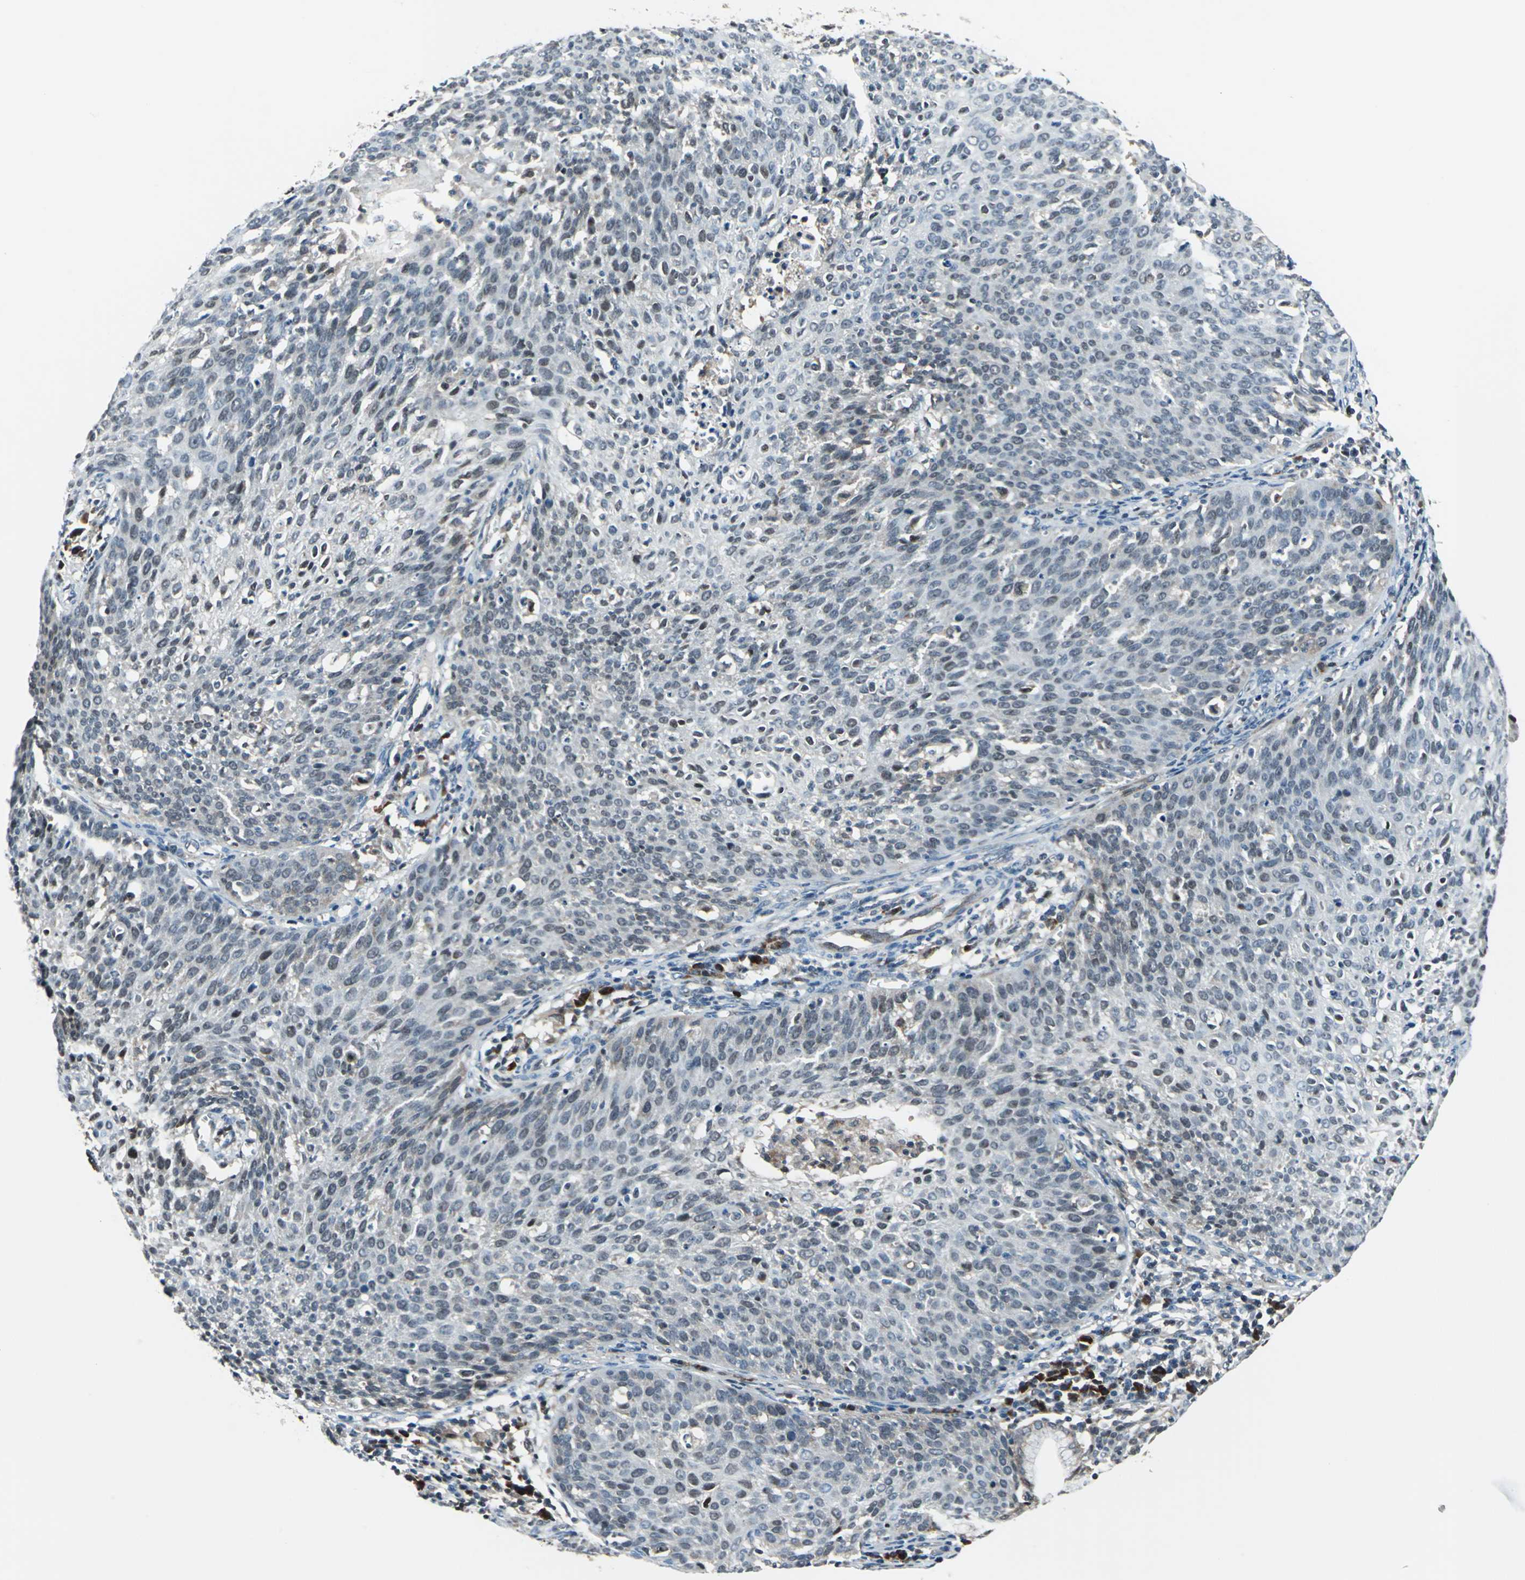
{"staining": {"intensity": "weak", "quantity": "25%-75%", "location": "cytoplasmic/membranous"}, "tissue": "cervical cancer", "cell_type": "Tumor cells", "image_type": "cancer", "snomed": [{"axis": "morphology", "description": "Squamous cell carcinoma, NOS"}, {"axis": "topography", "description": "Cervix"}], "caption": "Weak cytoplasmic/membranous protein expression is seen in about 25%-75% of tumor cells in squamous cell carcinoma (cervical). (IHC, brightfield microscopy, high magnification).", "gene": "POLR3K", "patient": {"sex": "female", "age": 38}}